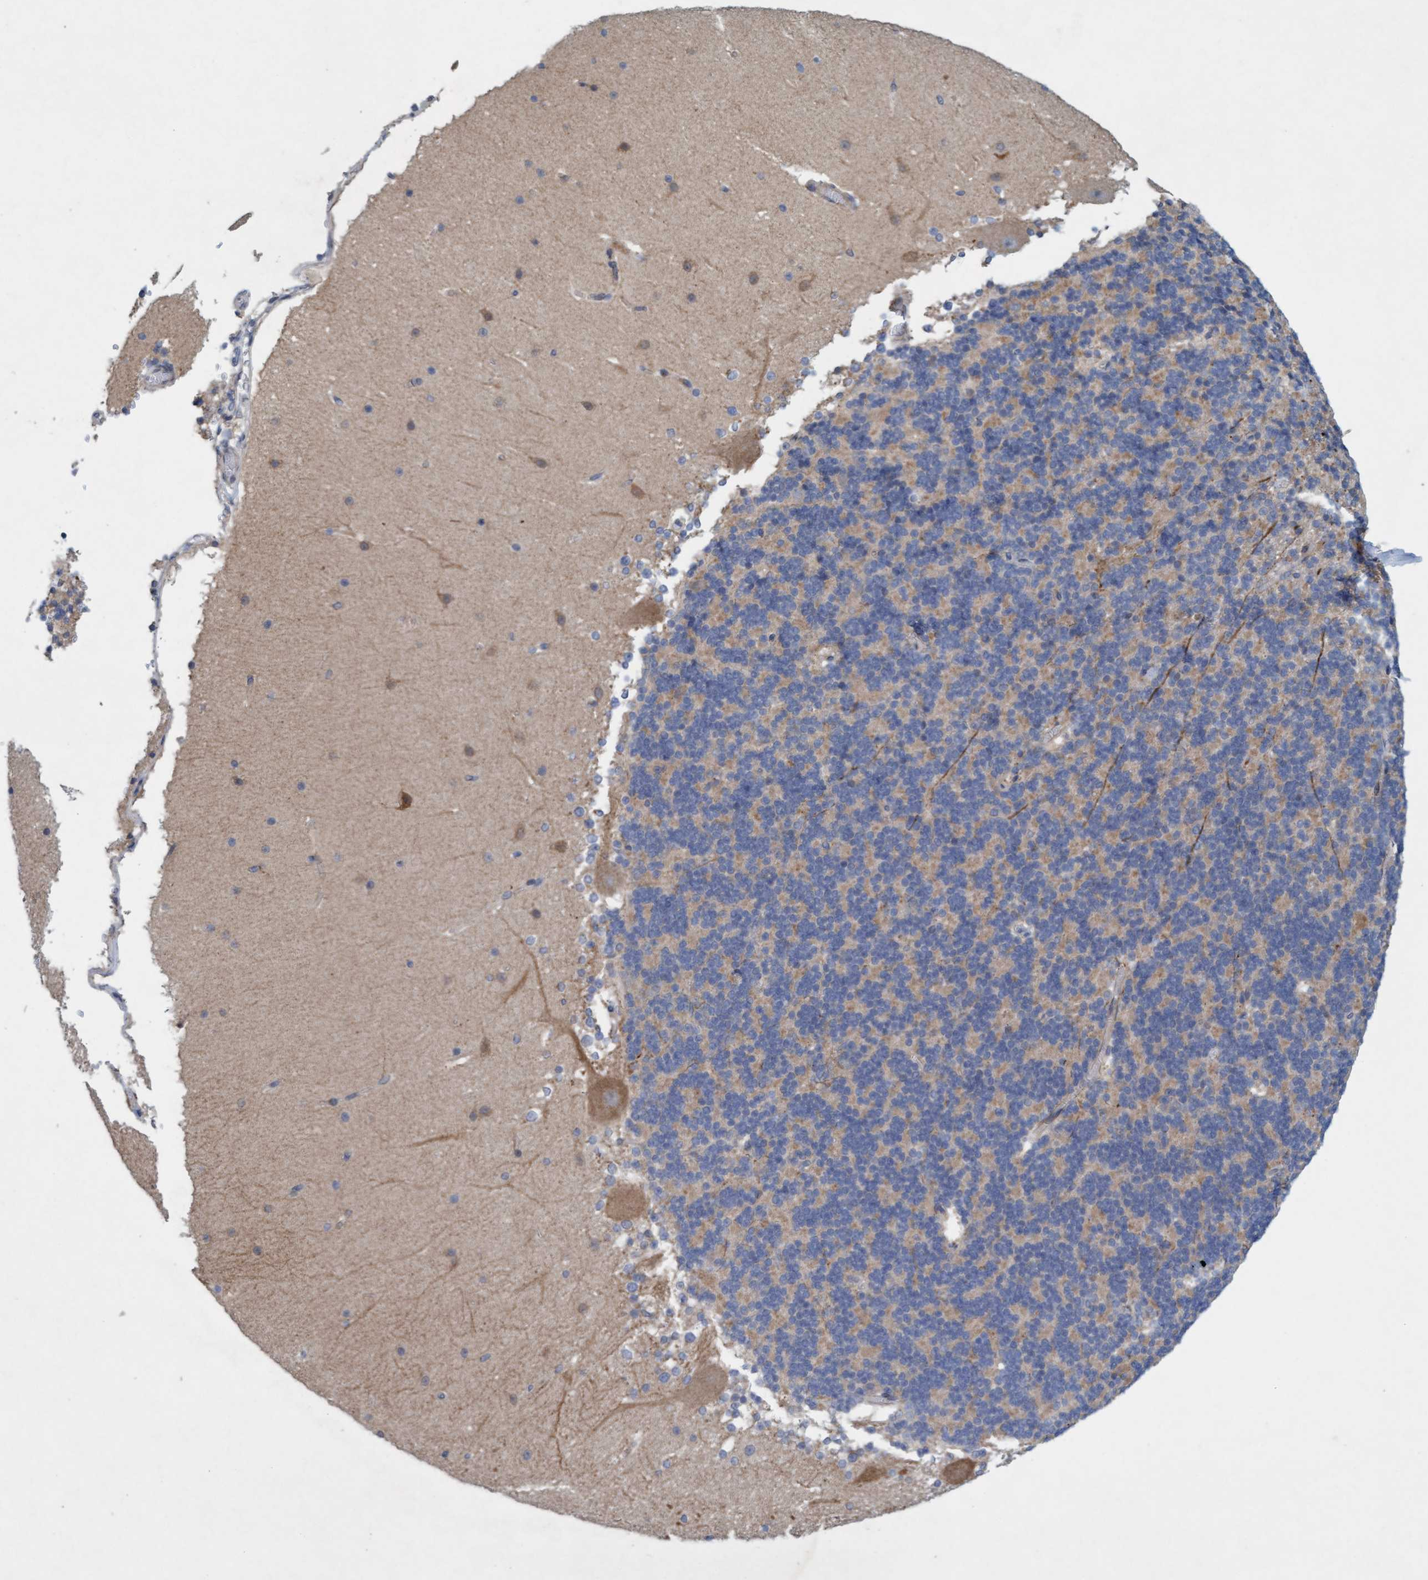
{"staining": {"intensity": "weak", "quantity": "25%-75%", "location": "cytoplasmic/membranous"}, "tissue": "cerebellum", "cell_type": "Cells in granular layer", "image_type": "normal", "snomed": [{"axis": "morphology", "description": "Normal tissue, NOS"}, {"axis": "topography", "description": "Cerebellum"}], "caption": "Weak cytoplasmic/membranous expression for a protein is present in about 25%-75% of cells in granular layer of normal cerebellum using immunohistochemistry.", "gene": "DDHD2", "patient": {"sex": "female", "age": 19}}